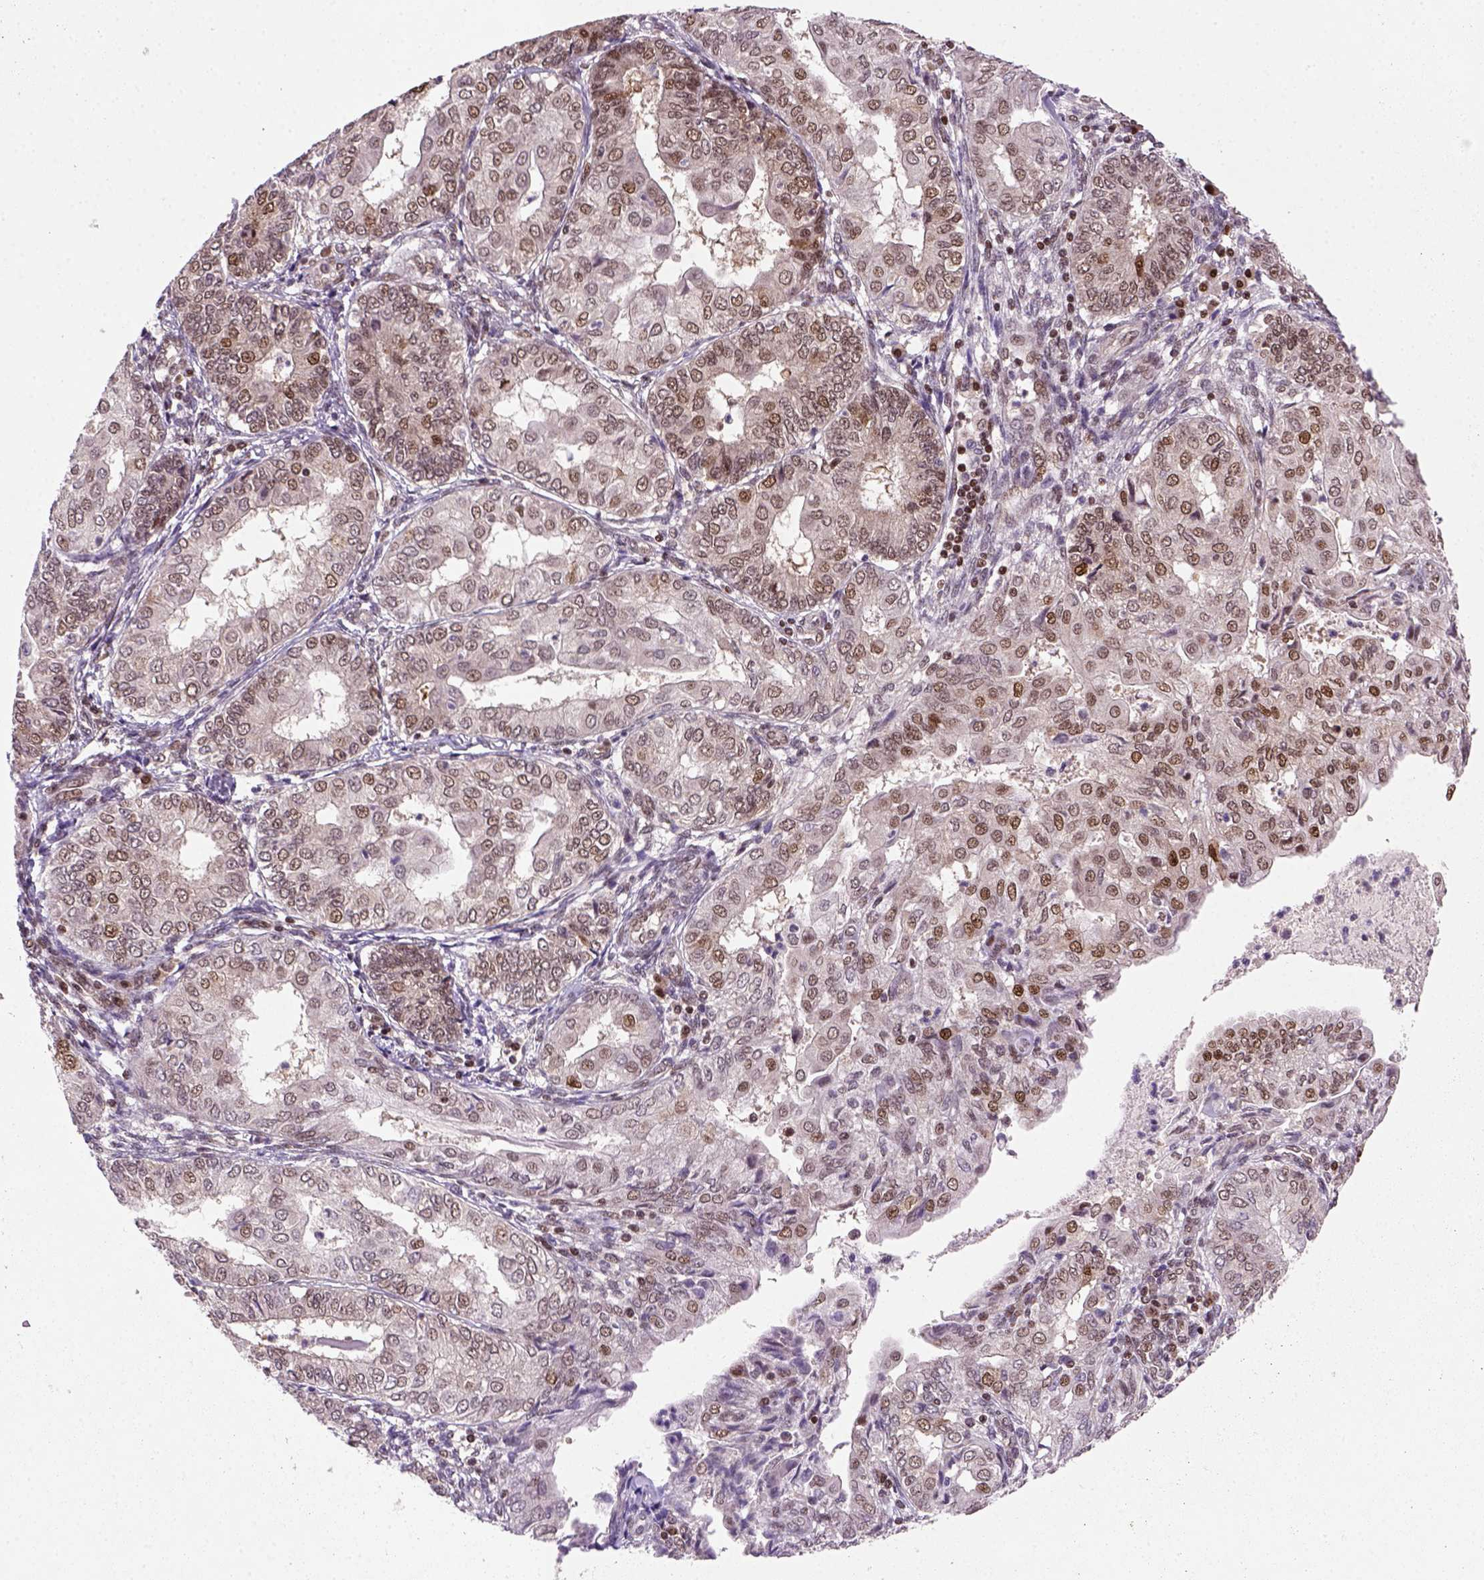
{"staining": {"intensity": "moderate", "quantity": "25%-75%", "location": "nuclear"}, "tissue": "endometrial cancer", "cell_type": "Tumor cells", "image_type": "cancer", "snomed": [{"axis": "morphology", "description": "Adenocarcinoma, NOS"}, {"axis": "topography", "description": "Endometrium"}], "caption": "Endometrial cancer (adenocarcinoma) stained with a protein marker reveals moderate staining in tumor cells.", "gene": "MGMT", "patient": {"sex": "female", "age": 68}}